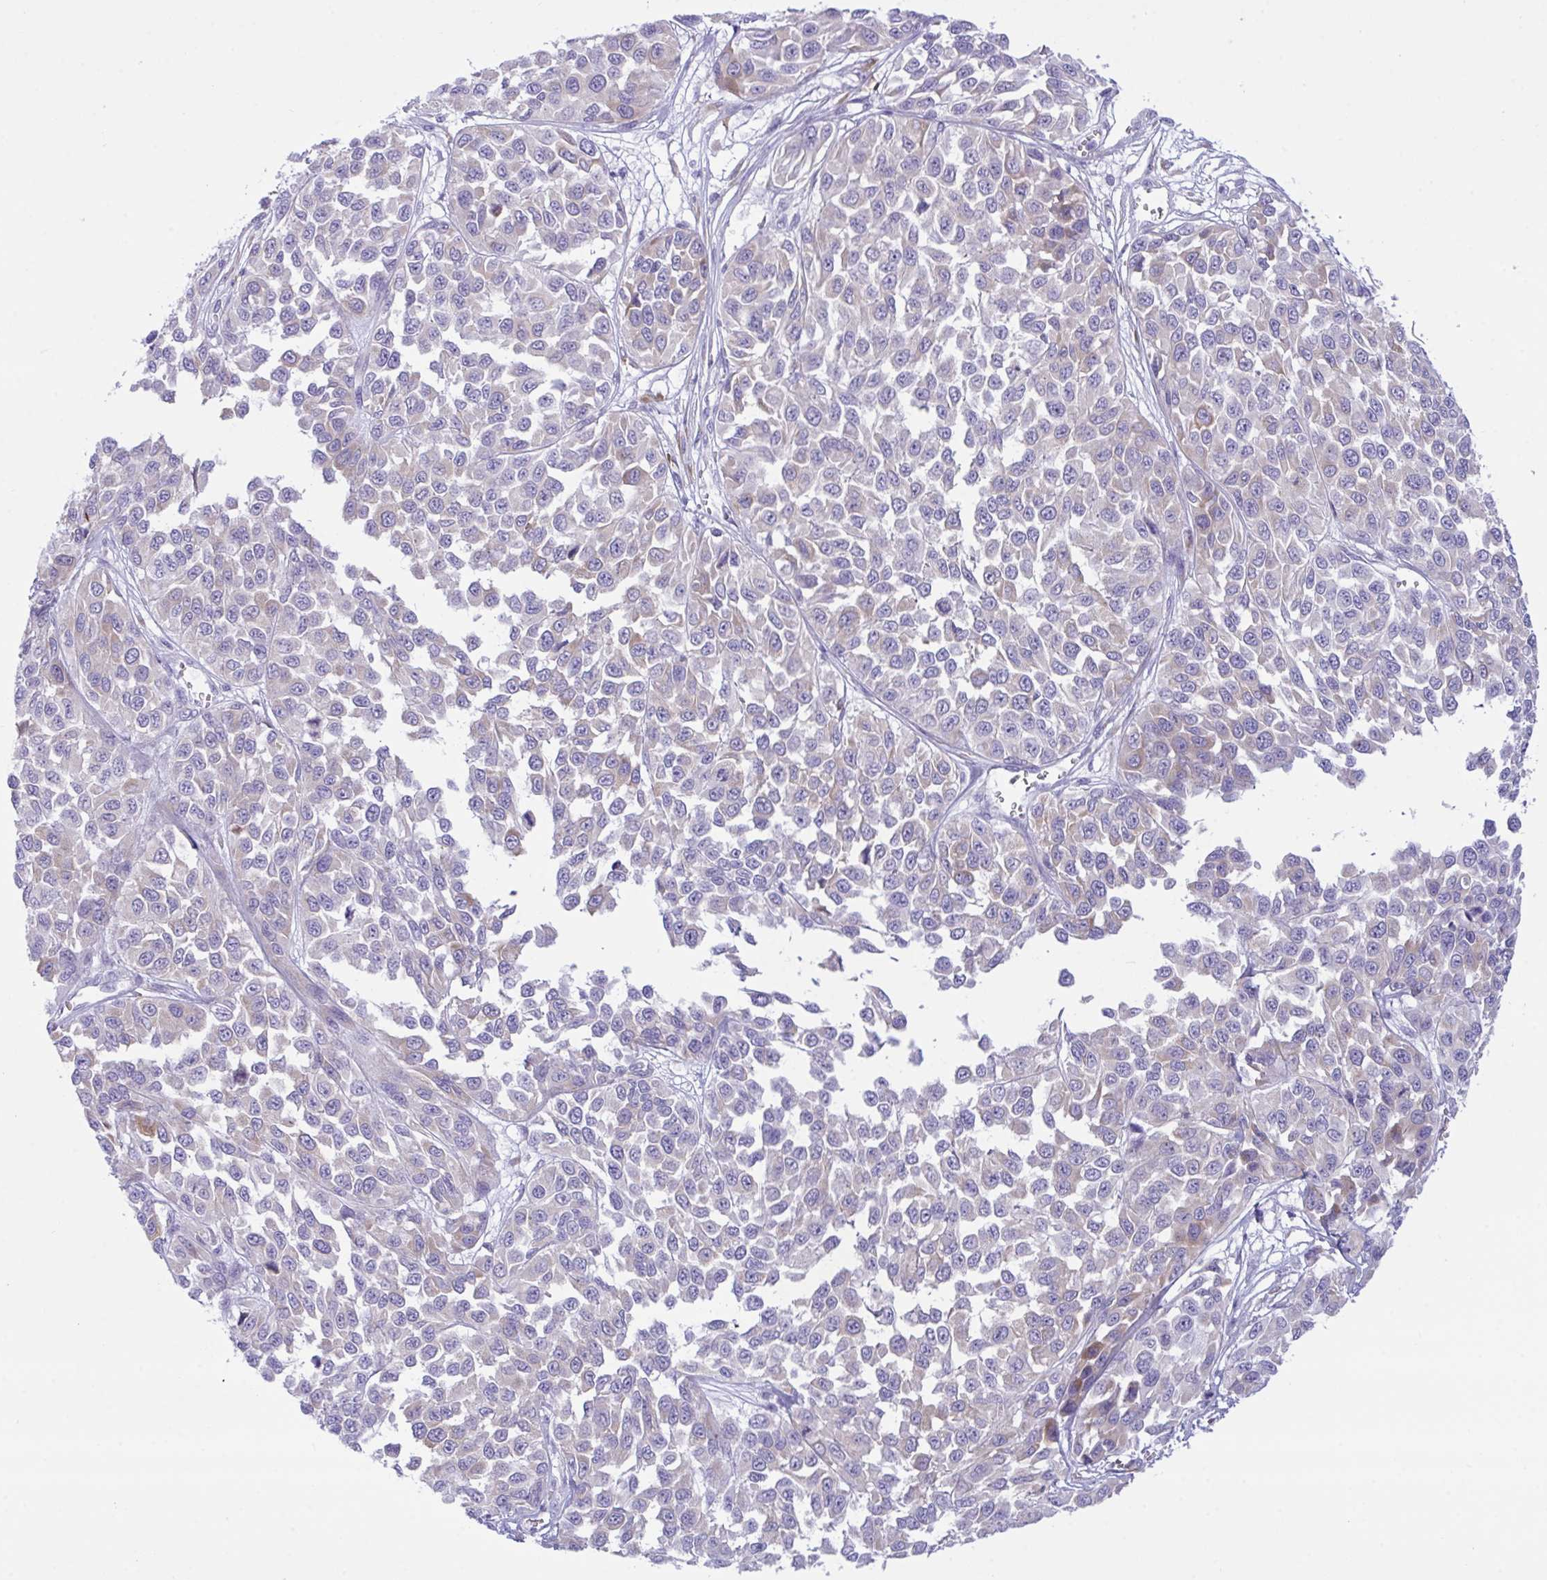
{"staining": {"intensity": "weak", "quantity": "<25%", "location": "cytoplasmic/membranous"}, "tissue": "melanoma", "cell_type": "Tumor cells", "image_type": "cancer", "snomed": [{"axis": "morphology", "description": "Malignant melanoma, NOS"}, {"axis": "topography", "description": "Skin"}], "caption": "This is a image of immunohistochemistry staining of melanoma, which shows no expression in tumor cells.", "gene": "BBS1", "patient": {"sex": "male", "age": 62}}